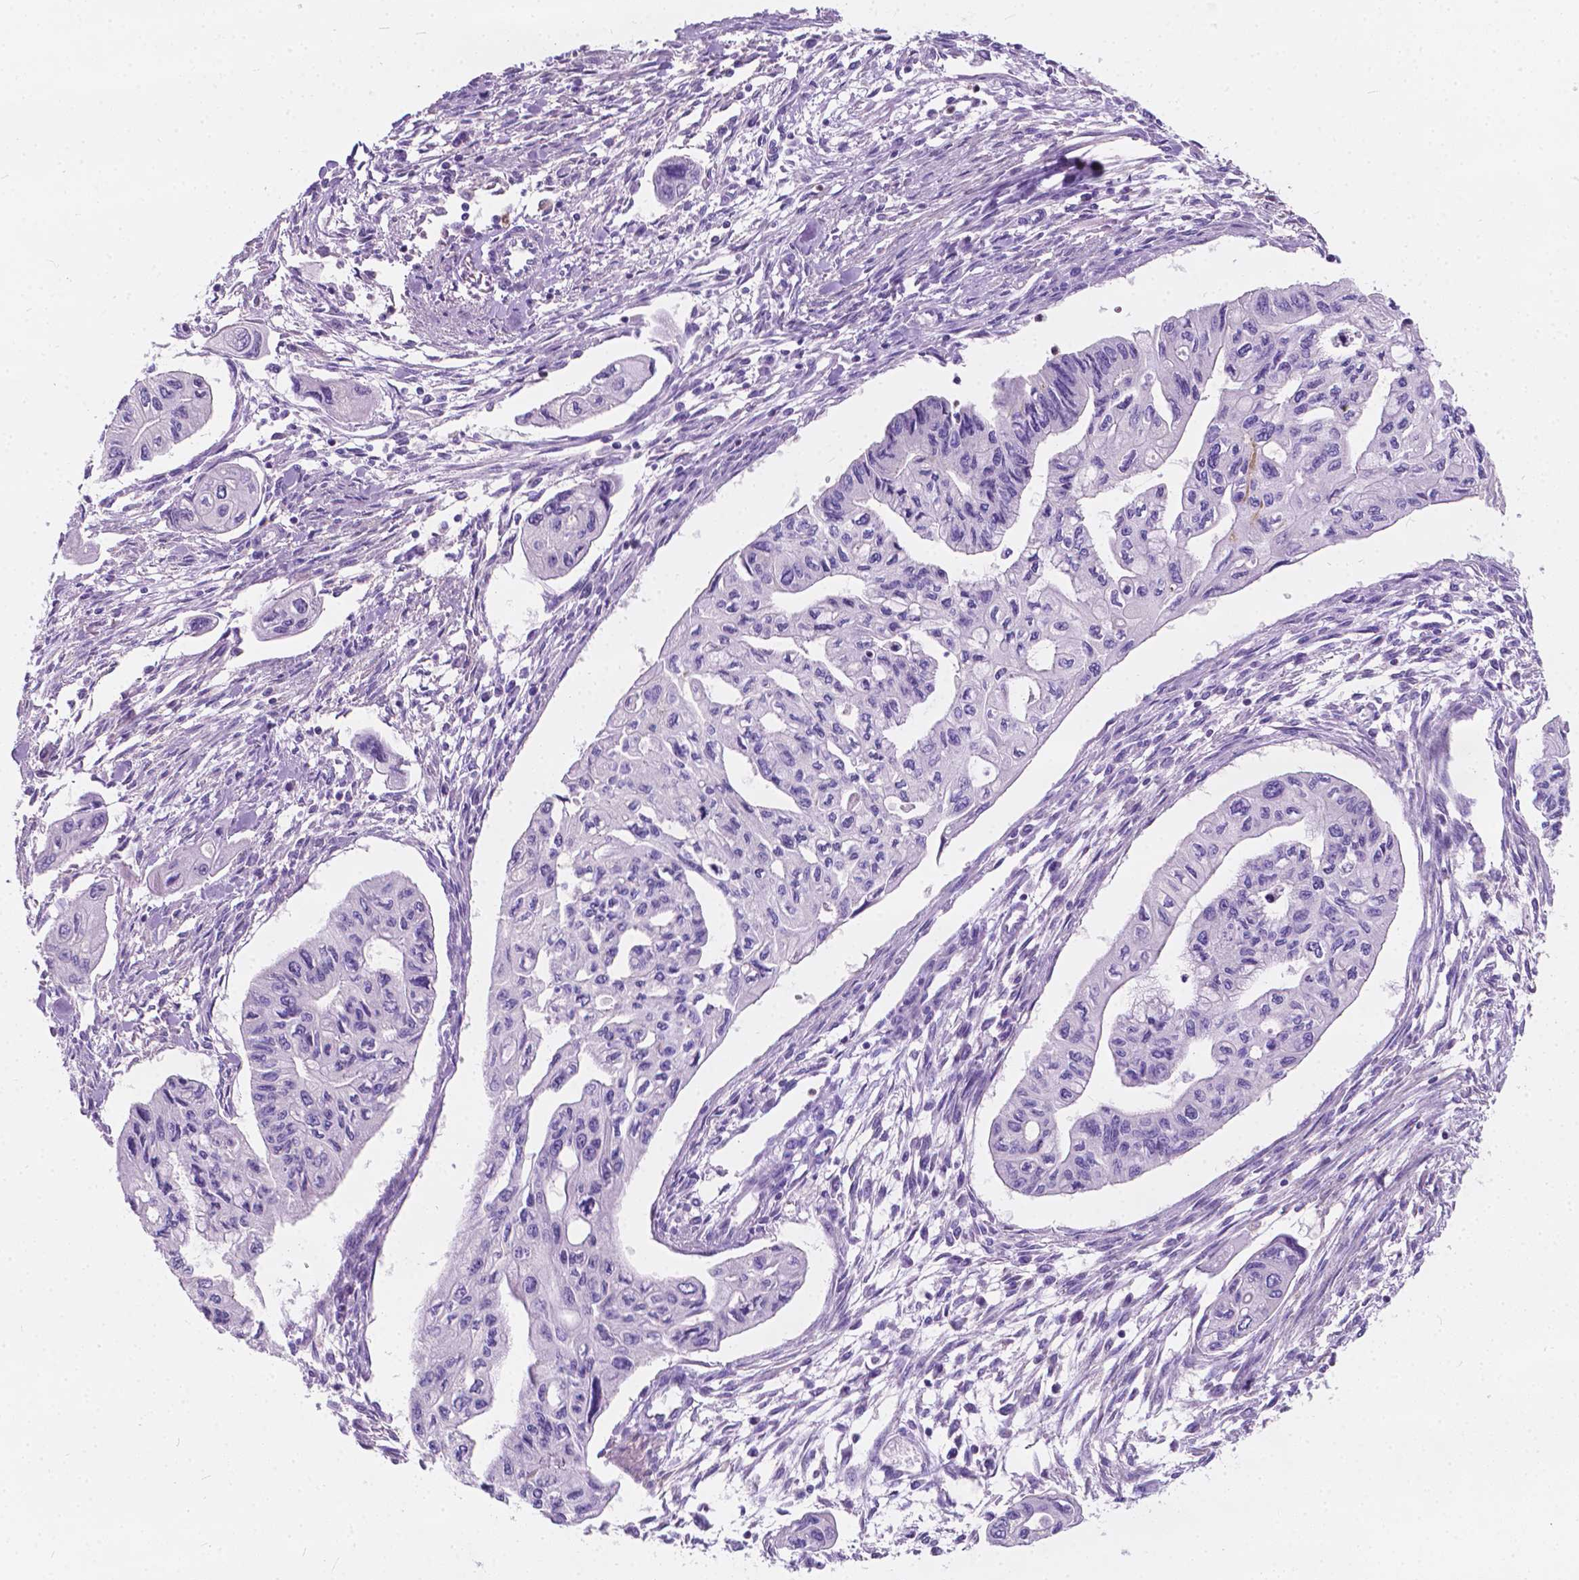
{"staining": {"intensity": "negative", "quantity": "none", "location": "none"}, "tissue": "pancreatic cancer", "cell_type": "Tumor cells", "image_type": "cancer", "snomed": [{"axis": "morphology", "description": "Adenocarcinoma, NOS"}, {"axis": "topography", "description": "Pancreas"}], "caption": "Tumor cells show no significant protein expression in adenocarcinoma (pancreatic). Brightfield microscopy of immunohistochemistry (IHC) stained with DAB (brown) and hematoxylin (blue), captured at high magnification.", "gene": "GNAO1", "patient": {"sex": "female", "age": 76}}